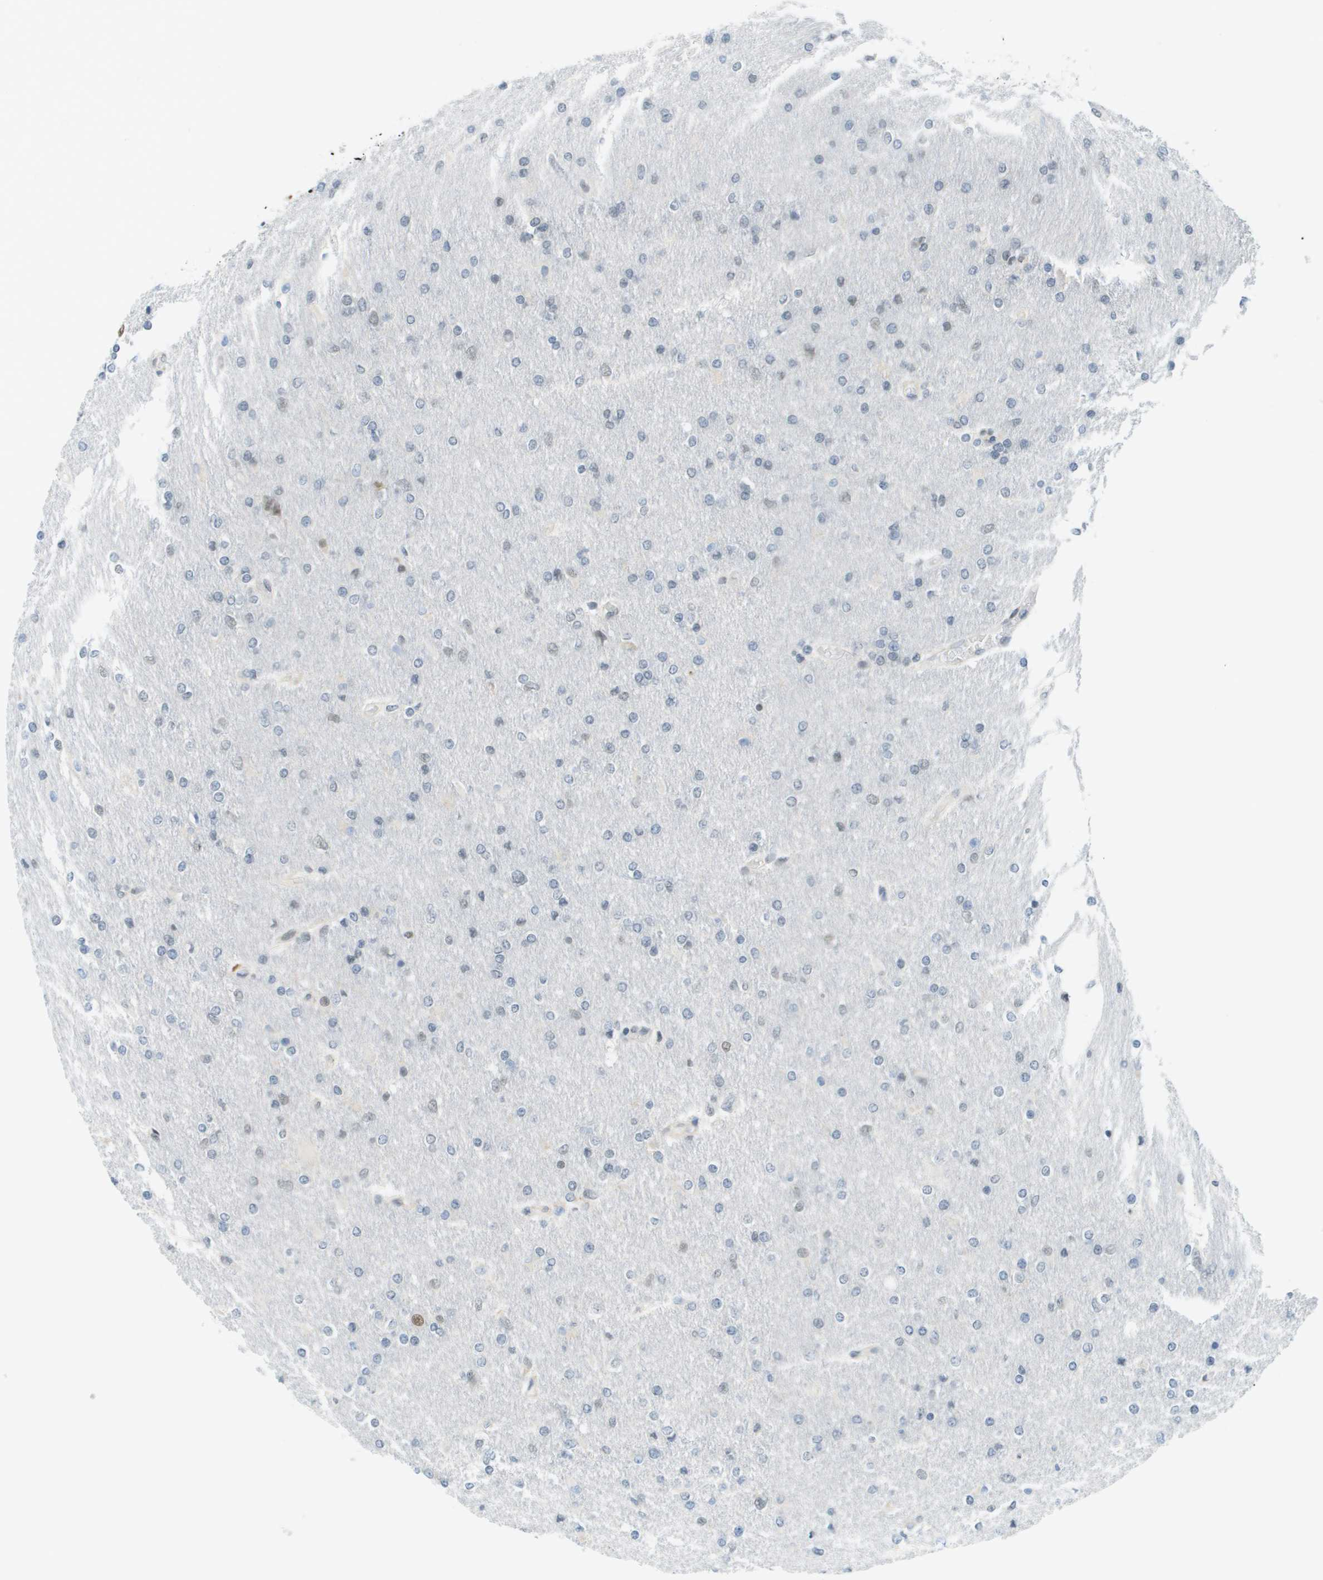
{"staining": {"intensity": "weak", "quantity": "<25%", "location": "nuclear"}, "tissue": "glioma", "cell_type": "Tumor cells", "image_type": "cancer", "snomed": [{"axis": "morphology", "description": "Glioma, malignant, High grade"}, {"axis": "topography", "description": "Cerebral cortex"}], "caption": "DAB (3,3'-diaminobenzidine) immunohistochemical staining of malignant high-grade glioma reveals no significant expression in tumor cells.", "gene": "ARID1B", "patient": {"sex": "female", "age": 36}}